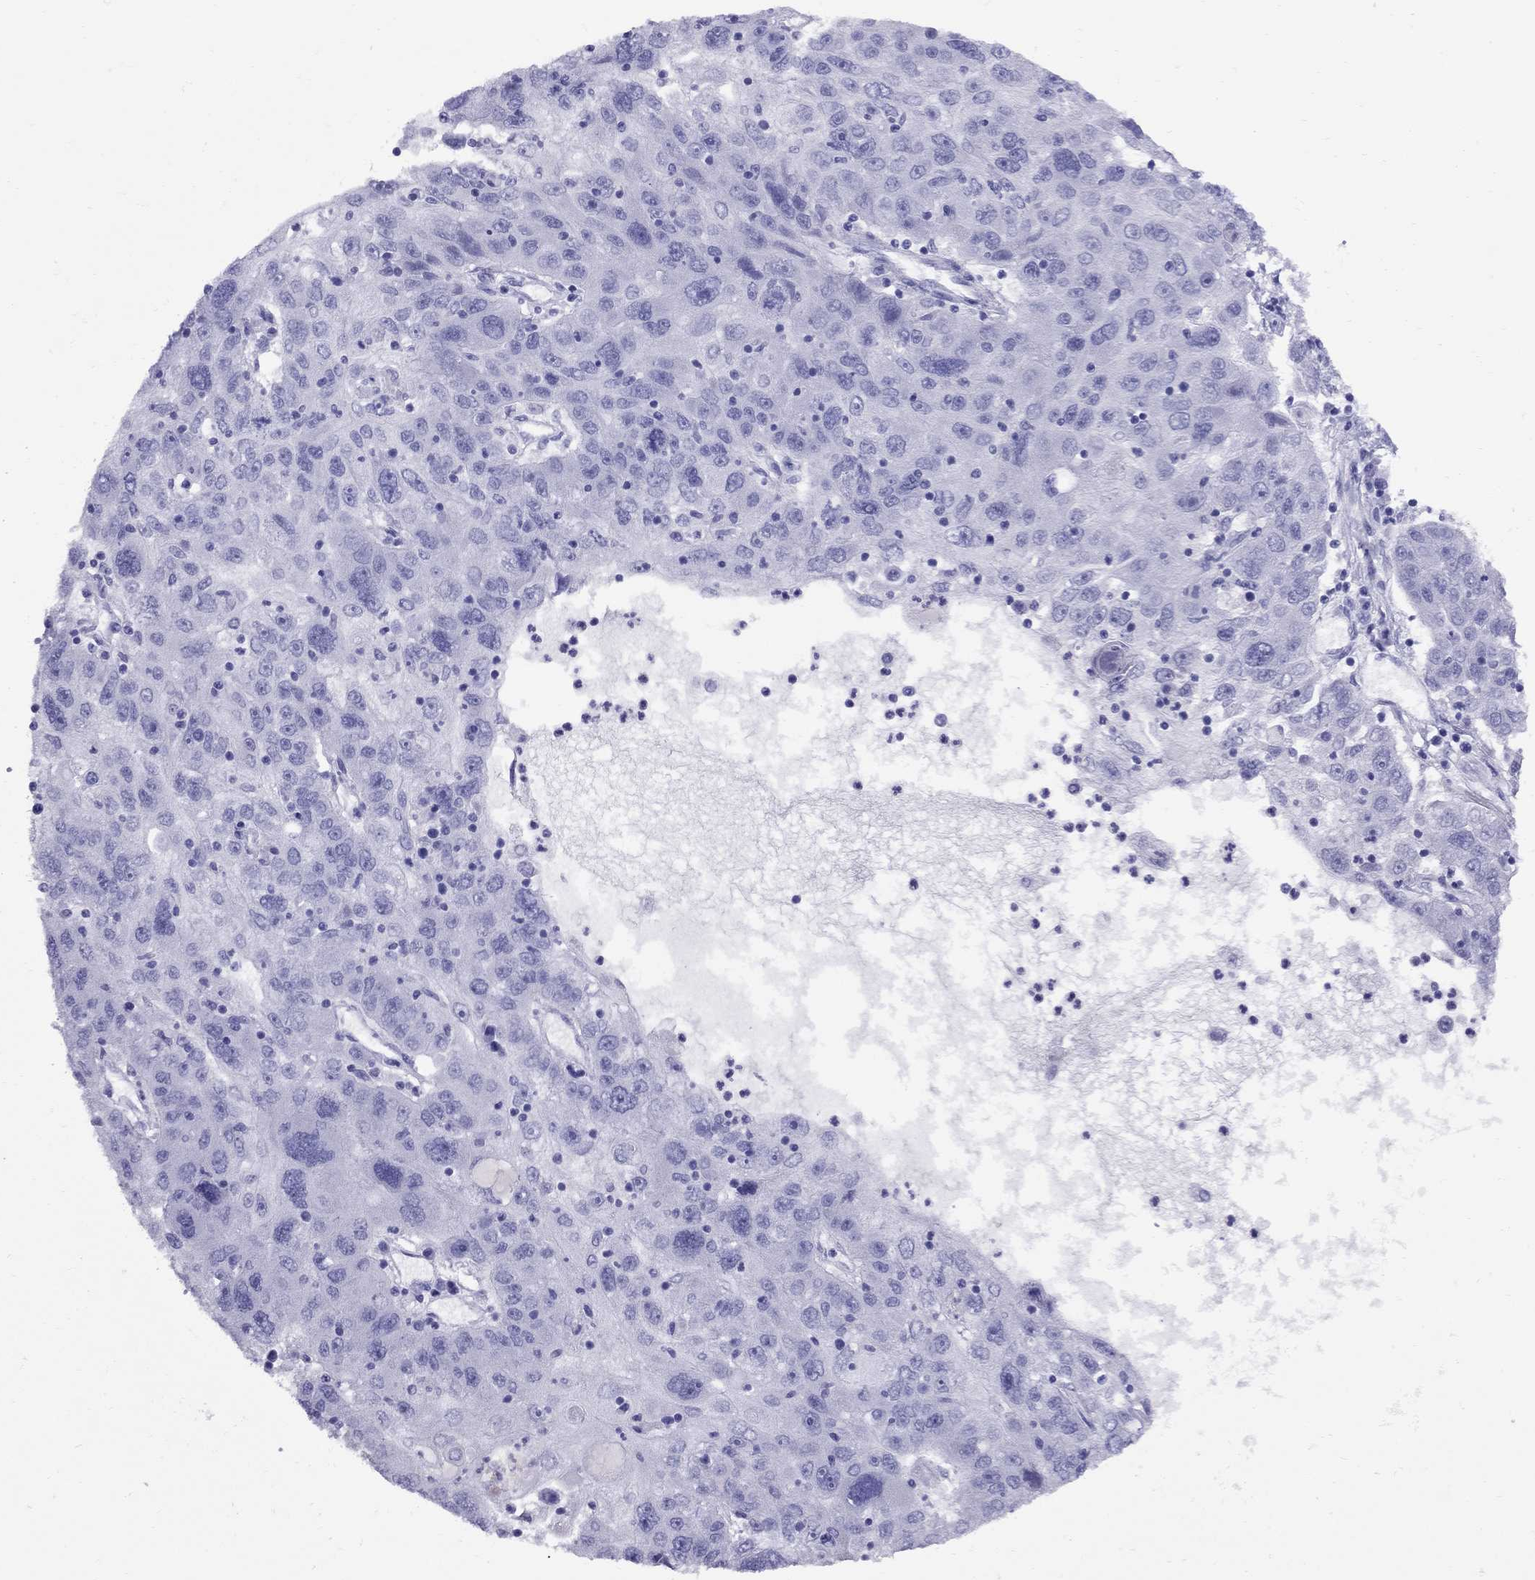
{"staining": {"intensity": "negative", "quantity": "none", "location": "none"}, "tissue": "stomach cancer", "cell_type": "Tumor cells", "image_type": "cancer", "snomed": [{"axis": "morphology", "description": "Adenocarcinoma, NOS"}, {"axis": "topography", "description": "Stomach"}], "caption": "A micrograph of human stomach adenocarcinoma is negative for staining in tumor cells. (Brightfield microscopy of DAB (3,3'-diaminobenzidine) immunohistochemistry (IHC) at high magnification).", "gene": "AVPR1B", "patient": {"sex": "male", "age": 56}}